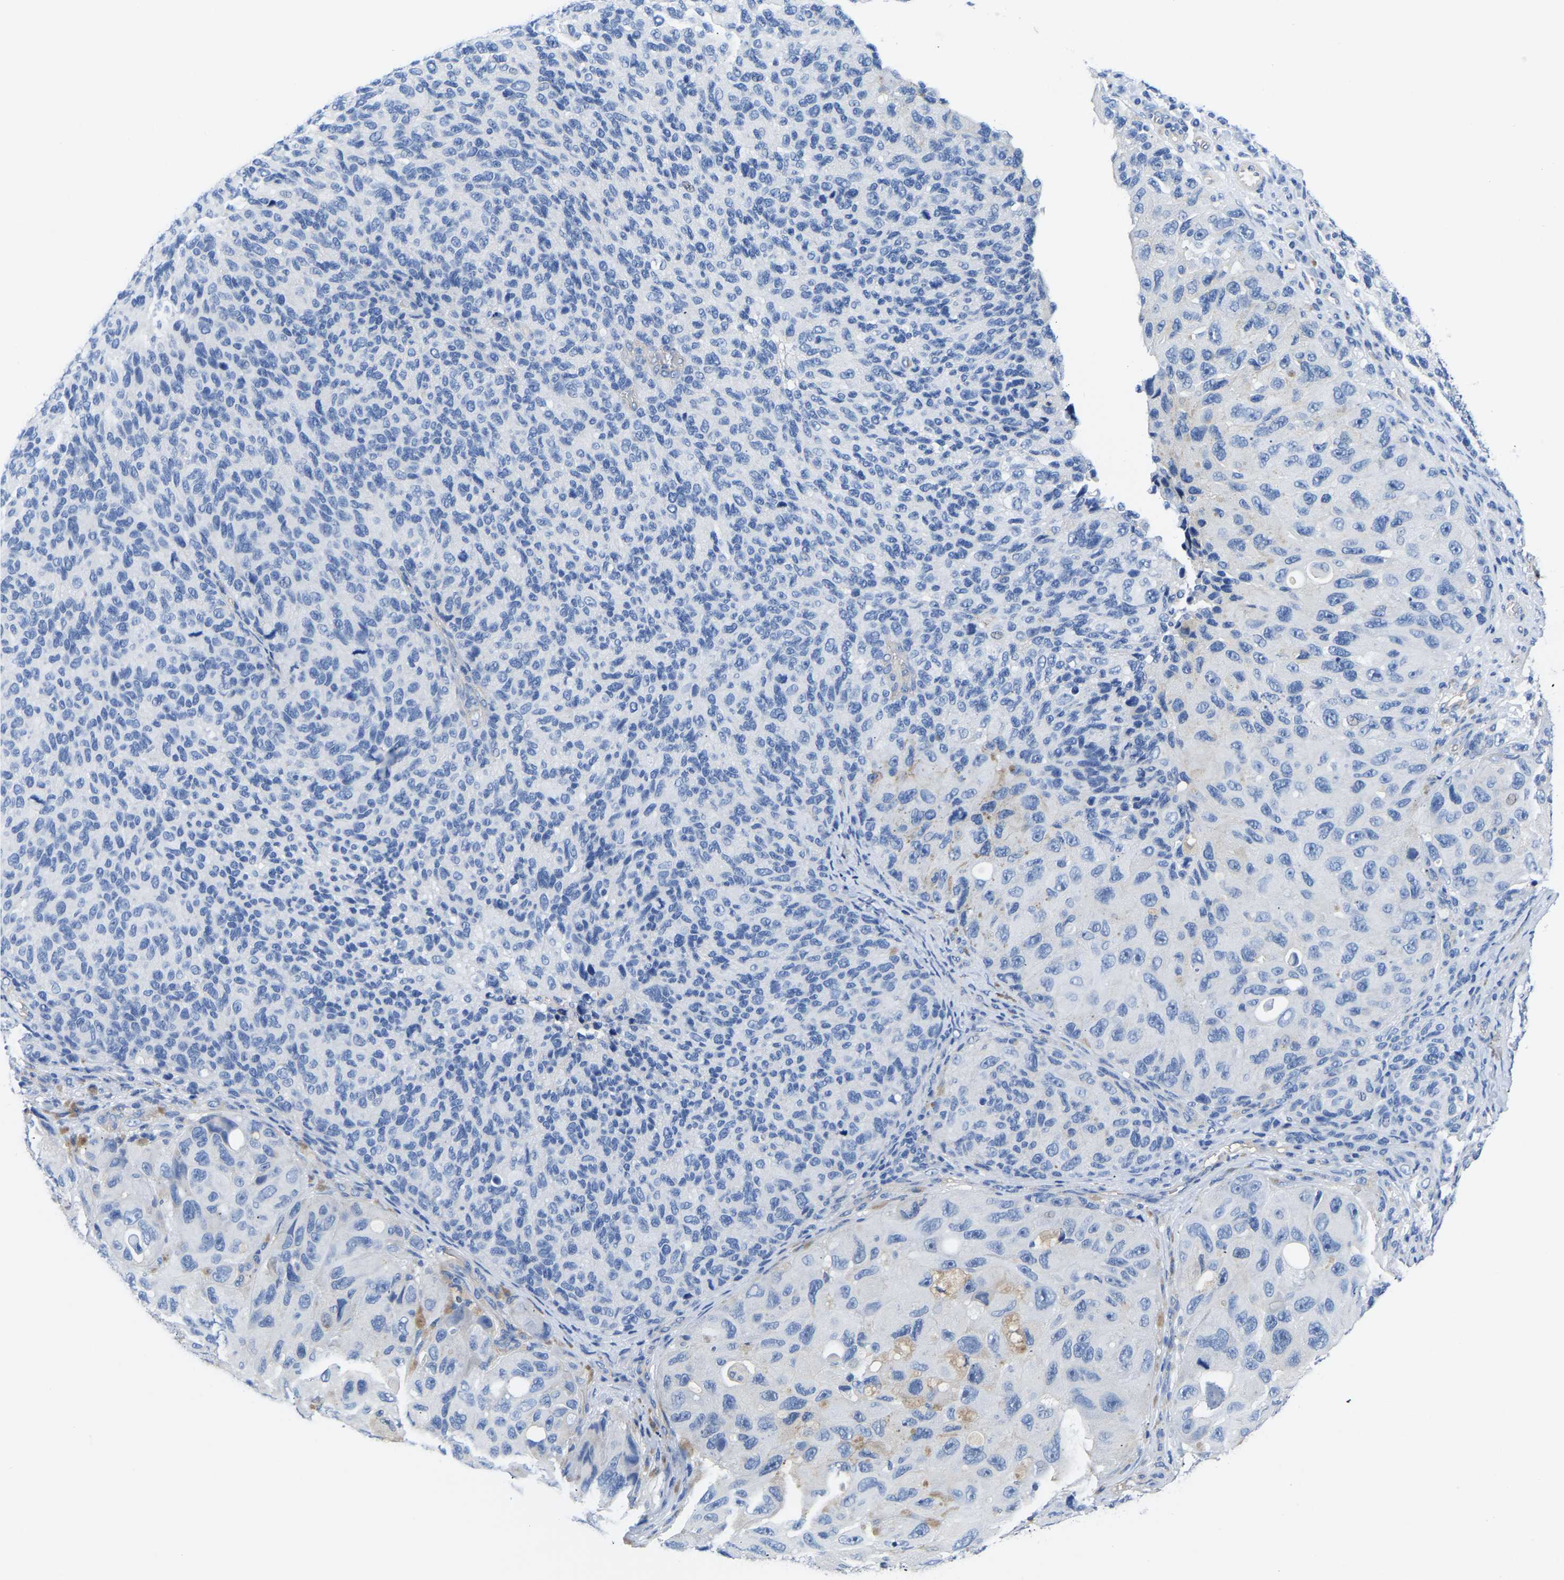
{"staining": {"intensity": "negative", "quantity": "none", "location": "none"}, "tissue": "melanoma", "cell_type": "Tumor cells", "image_type": "cancer", "snomed": [{"axis": "morphology", "description": "Malignant melanoma, NOS"}, {"axis": "topography", "description": "Skin"}], "caption": "Malignant melanoma was stained to show a protein in brown. There is no significant staining in tumor cells. (Brightfield microscopy of DAB immunohistochemistry at high magnification).", "gene": "UPK3A", "patient": {"sex": "female", "age": 73}}